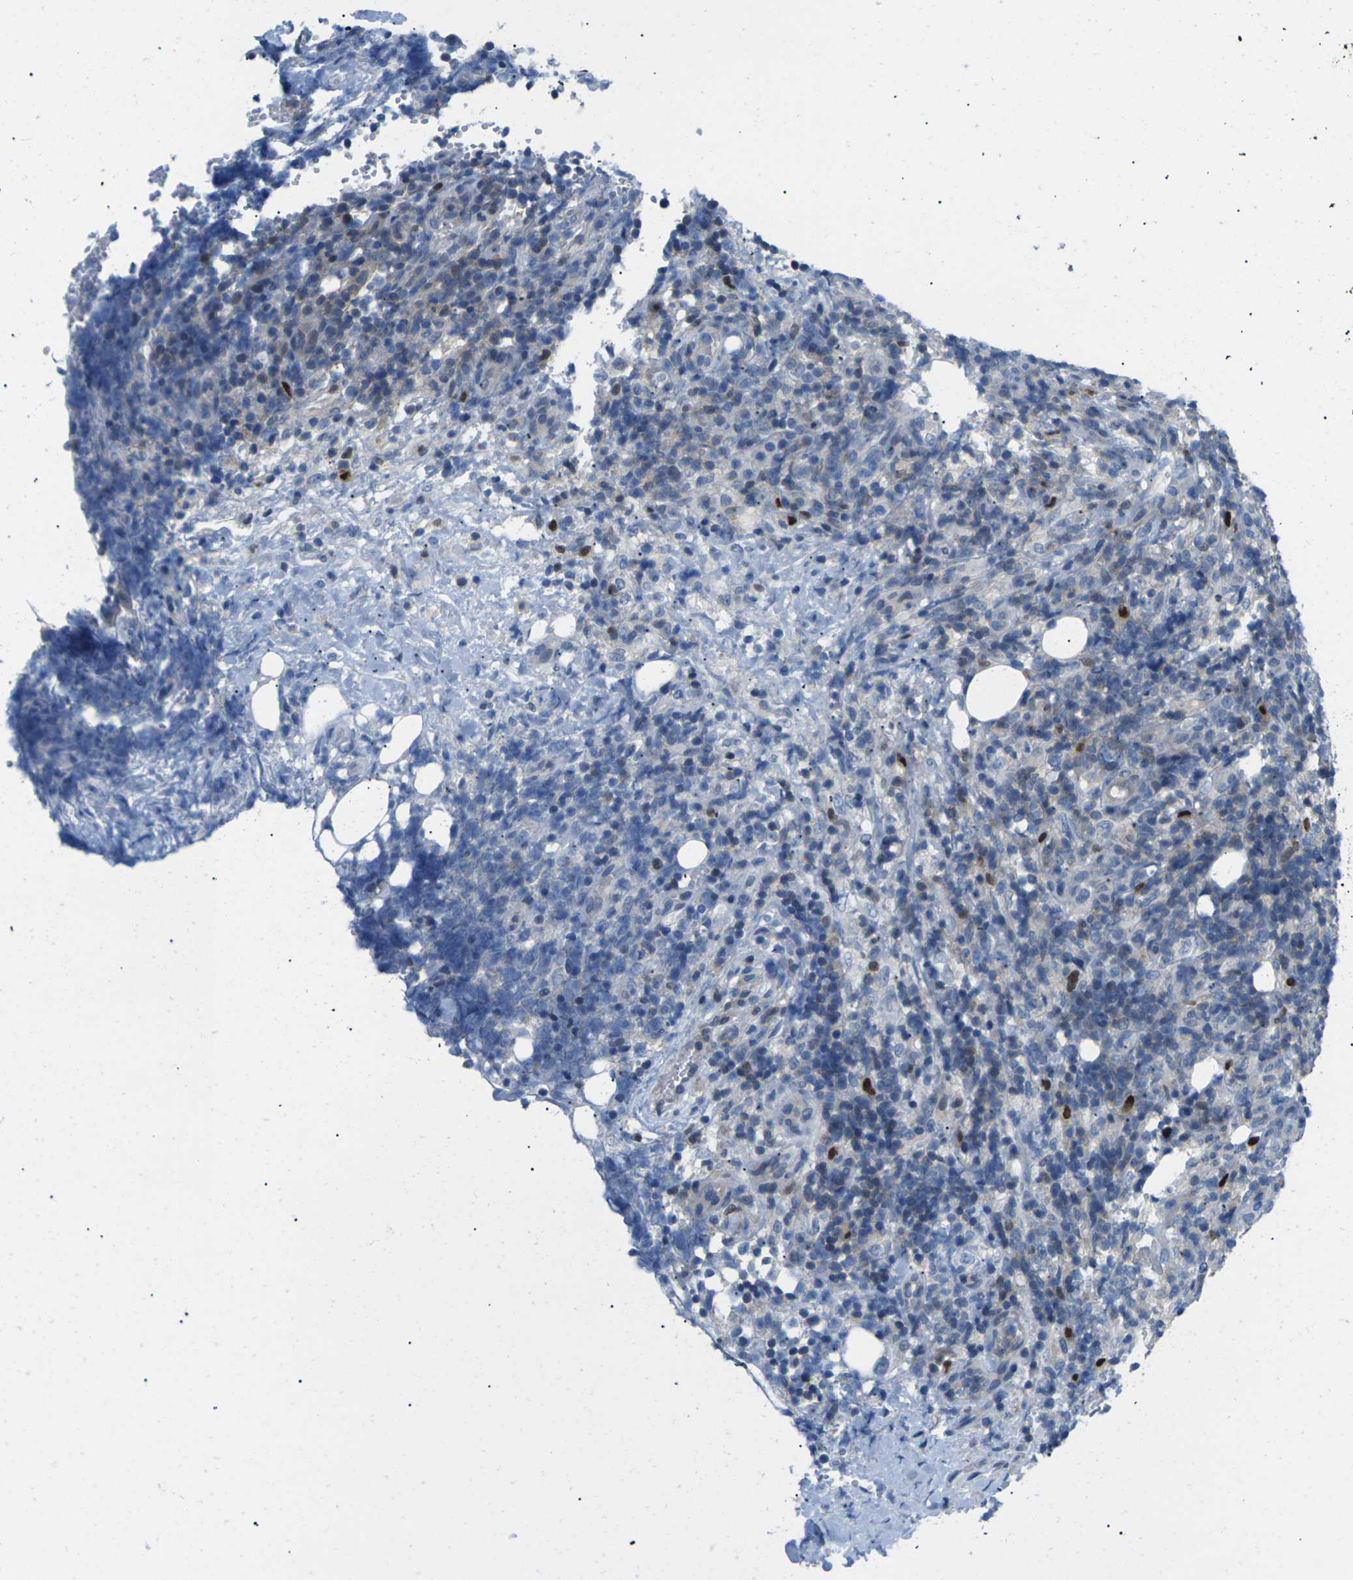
{"staining": {"intensity": "moderate", "quantity": "<25%", "location": "nuclear"}, "tissue": "lymphoma", "cell_type": "Tumor cells", "image_type": "cancer", "snomed": [{"axis": "morphology", "description": "Malignant lymphoma, non-Hodgkin's type, High grade"}, {"axis": "topography", "description": "Lymph node"}], "caption": "Immunohistochemistry (IHC) (DAB (3,3'-diaminobenzidine)) staining of human lymphoma shows moderate nuclear protein positivity in about <25% of tumor cells.", "gene": "RPS6KA3", "patient": {"sex": "female", "age": 76}}